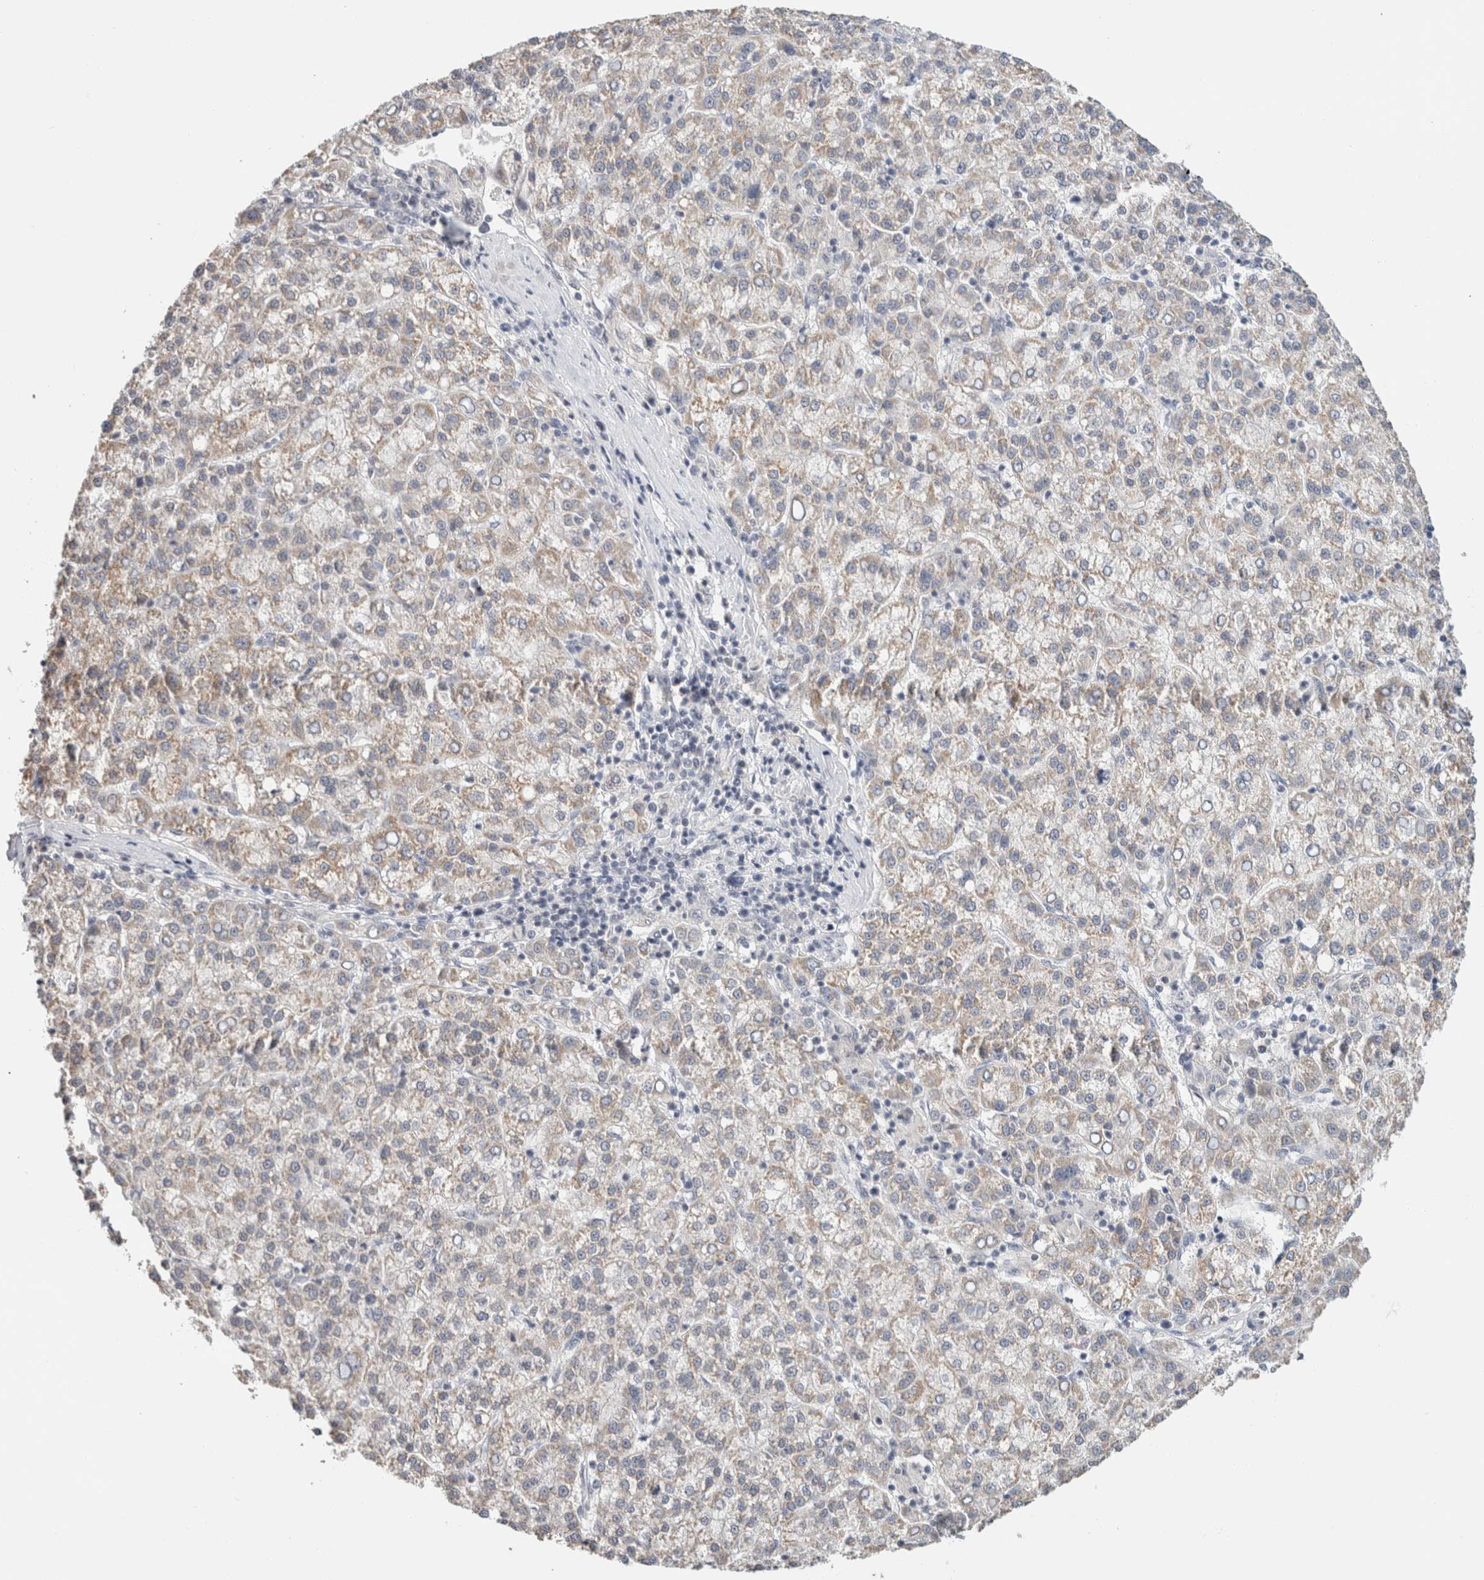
{"staining": {"intensity": "weak", "quantity": ">75%", "location": "cytoplasmic/membranous"}, "tissue": "liver cancer", "cell_type": "Tumor cells", "image_type": "cancer", "snomed": [{"axis": "morphology", "description": "Carcinoma, Hepatocellular, NOS"}, {"axis": "topography", "description": "Liver"}], "caption": "Protein expression by immunohistochemistry (IHC) reveals weak cytoplasmic/membranous staining in about >75% of tumor cells in liver hepatocellular carcinoma.", "gene": "CRAT", "patient": {"sex": "female", "age": 58}}